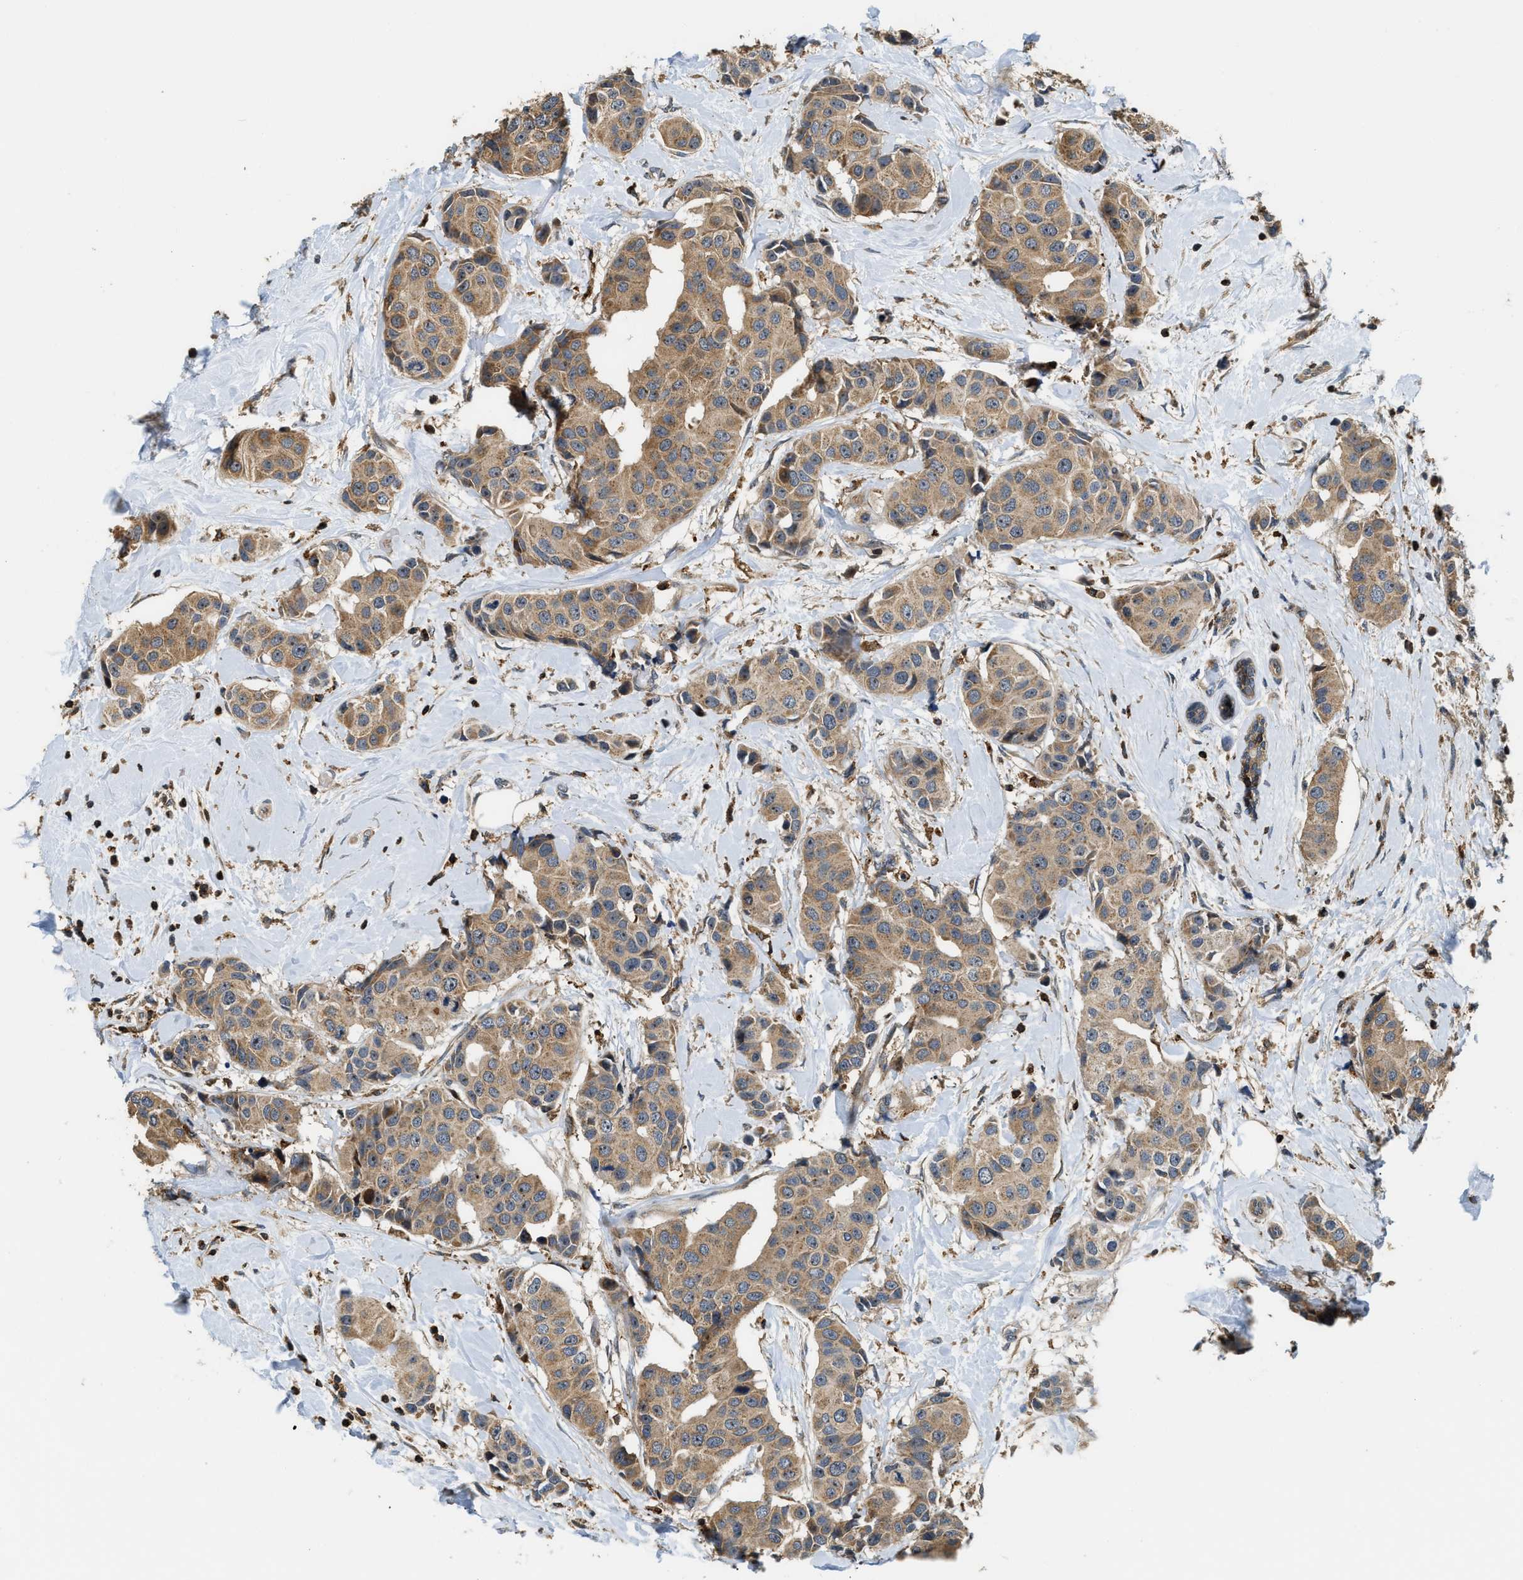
{"staining": {"intensity": "moderate", "quantity": ">75%", "location": "cytoplasmic/membranous"}, "tissue": "breast cancer", "cell_type": "Tumor cells", "image_type": "cancer", "snomed": [{"axis": "morphology", "description": "Normal tissue, NOS"}, {"axis": "morphology", "description": "Duct carcinoma"}, {"axis": "topography", "description": "Breast"}], "caption": "Brown immunohistochemical staining in infiltrating ductal carcinoma (breast) exhibits moderate cytoplasmic/membranous staining in approximately >75% of tumor cells.", "gene": "SNX5", "patient": {"sex": "female", "age": 39}}